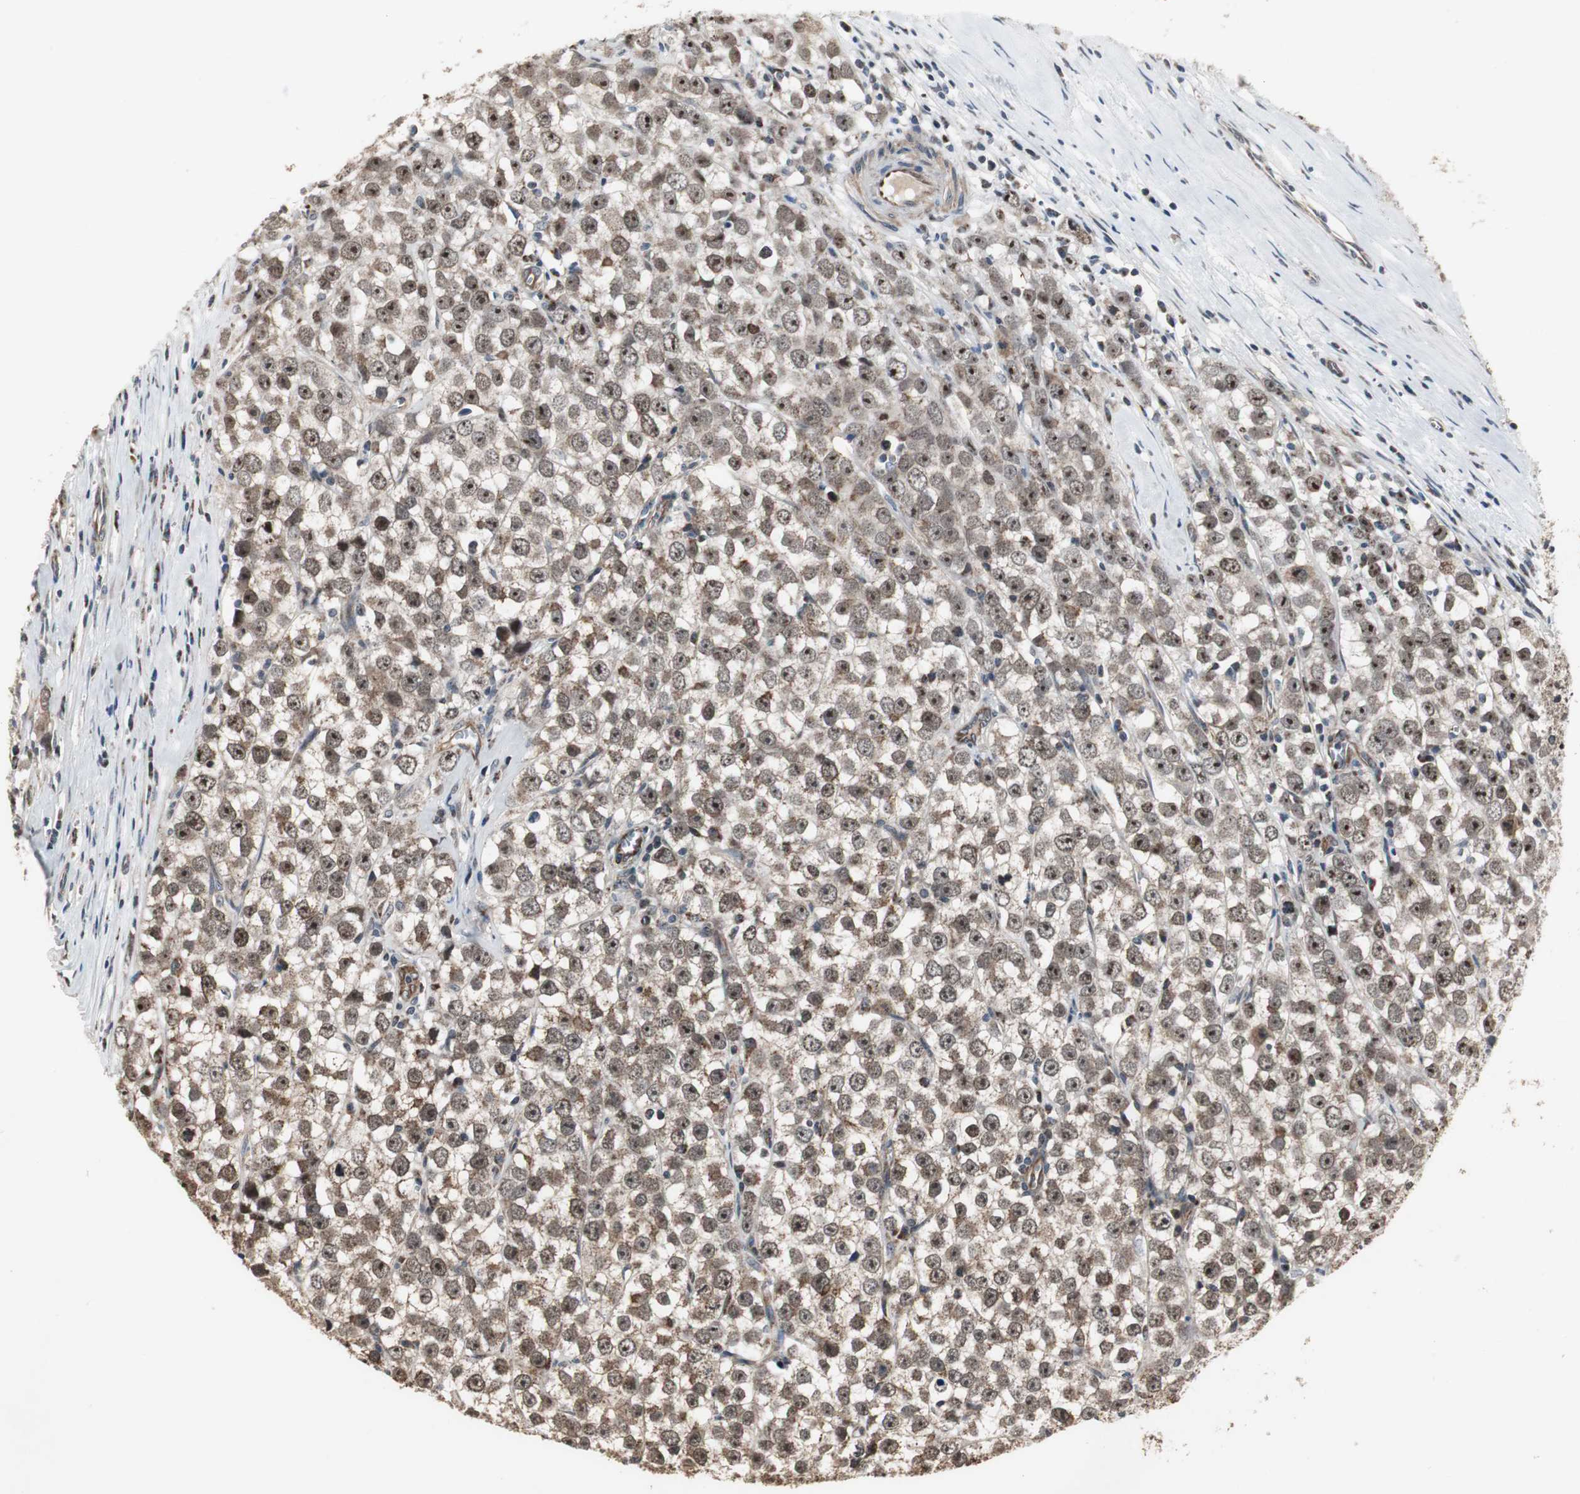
{"staining": {"intensity": "moderate", "quantity": ">75%", "location": "cytoplasmic/membranous"}, "tissue": "testis cancer", "cell_type": "Tumor cells", "image_type": "cancer", "snomed": [{"axis": "morphology", "description": "Seminoma, NOS"}, {"axis": "morphology", "description": "Carcinoma, Embryonal, NOS"}, {"axis": "topography", "description": "Testis"}], "caption": "There is medium levels of moderate cytoplasmic/membranous expression in tumor cells of testis cancer, as demonstrated by immunohistochemical staining (brown color).", "gene": "MRPL40", "patient": {"sex": "male", "age": 52}}